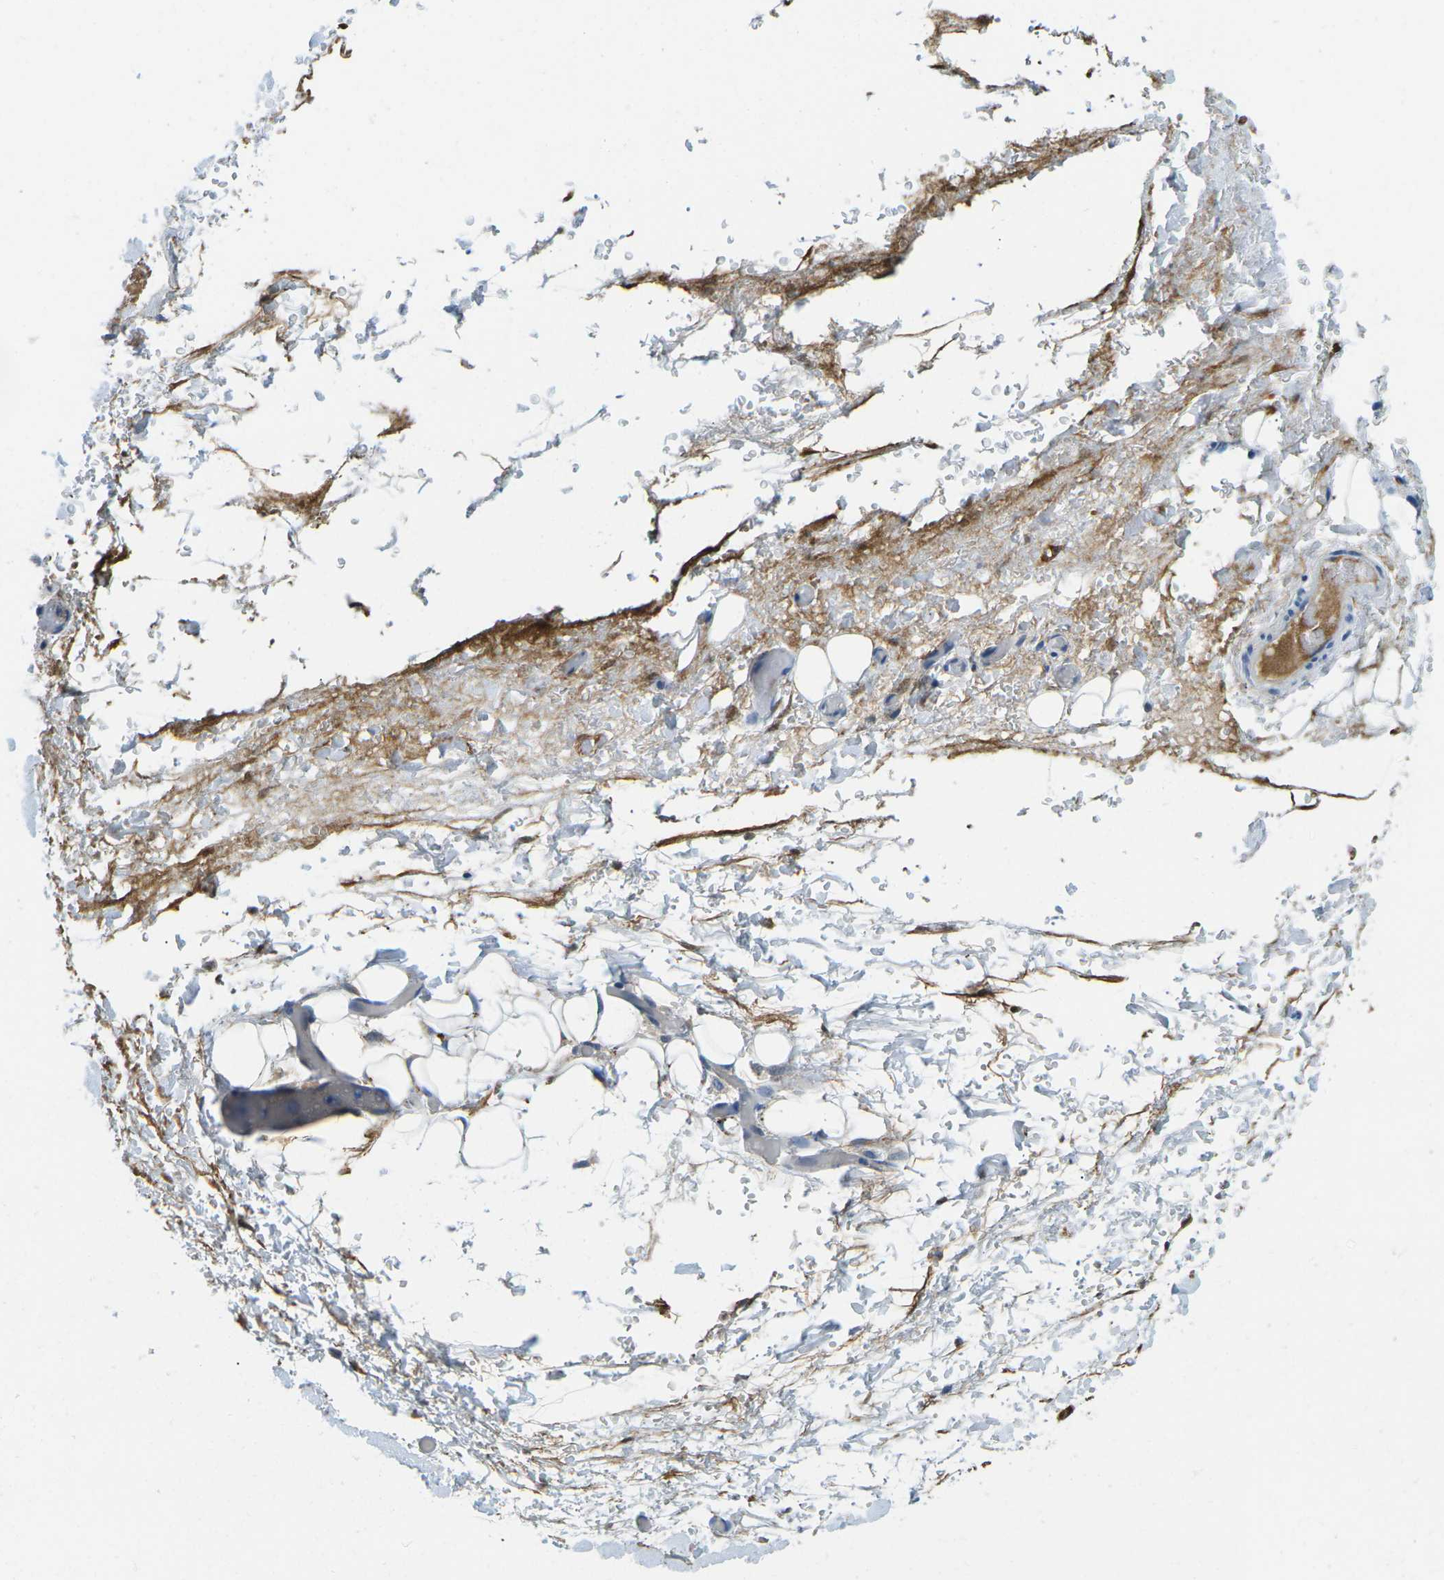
{"staining": {"intensity": "negative", "quantity": "none", "location": "none"}, "tissue": "adipose tissue", "cell_type": "Adipocytes", "image_type": "normal", "snomed": [{"axis": "morphology", "description": "Normal tissue, NOS"}, {"axis": "morphology", "description": "Adenocarcinoma, NOS"}, {"axis": "topography", "description": "Esophagus"}], "caption": "This photomicrograph is of benign adipose tissue stained with IHC to label a protein in brown with the nuclei are counter-stained blue. There is no staining in adipocytes.", "gene": "CFB", "patient": {"sex": "male", "age": 62}}